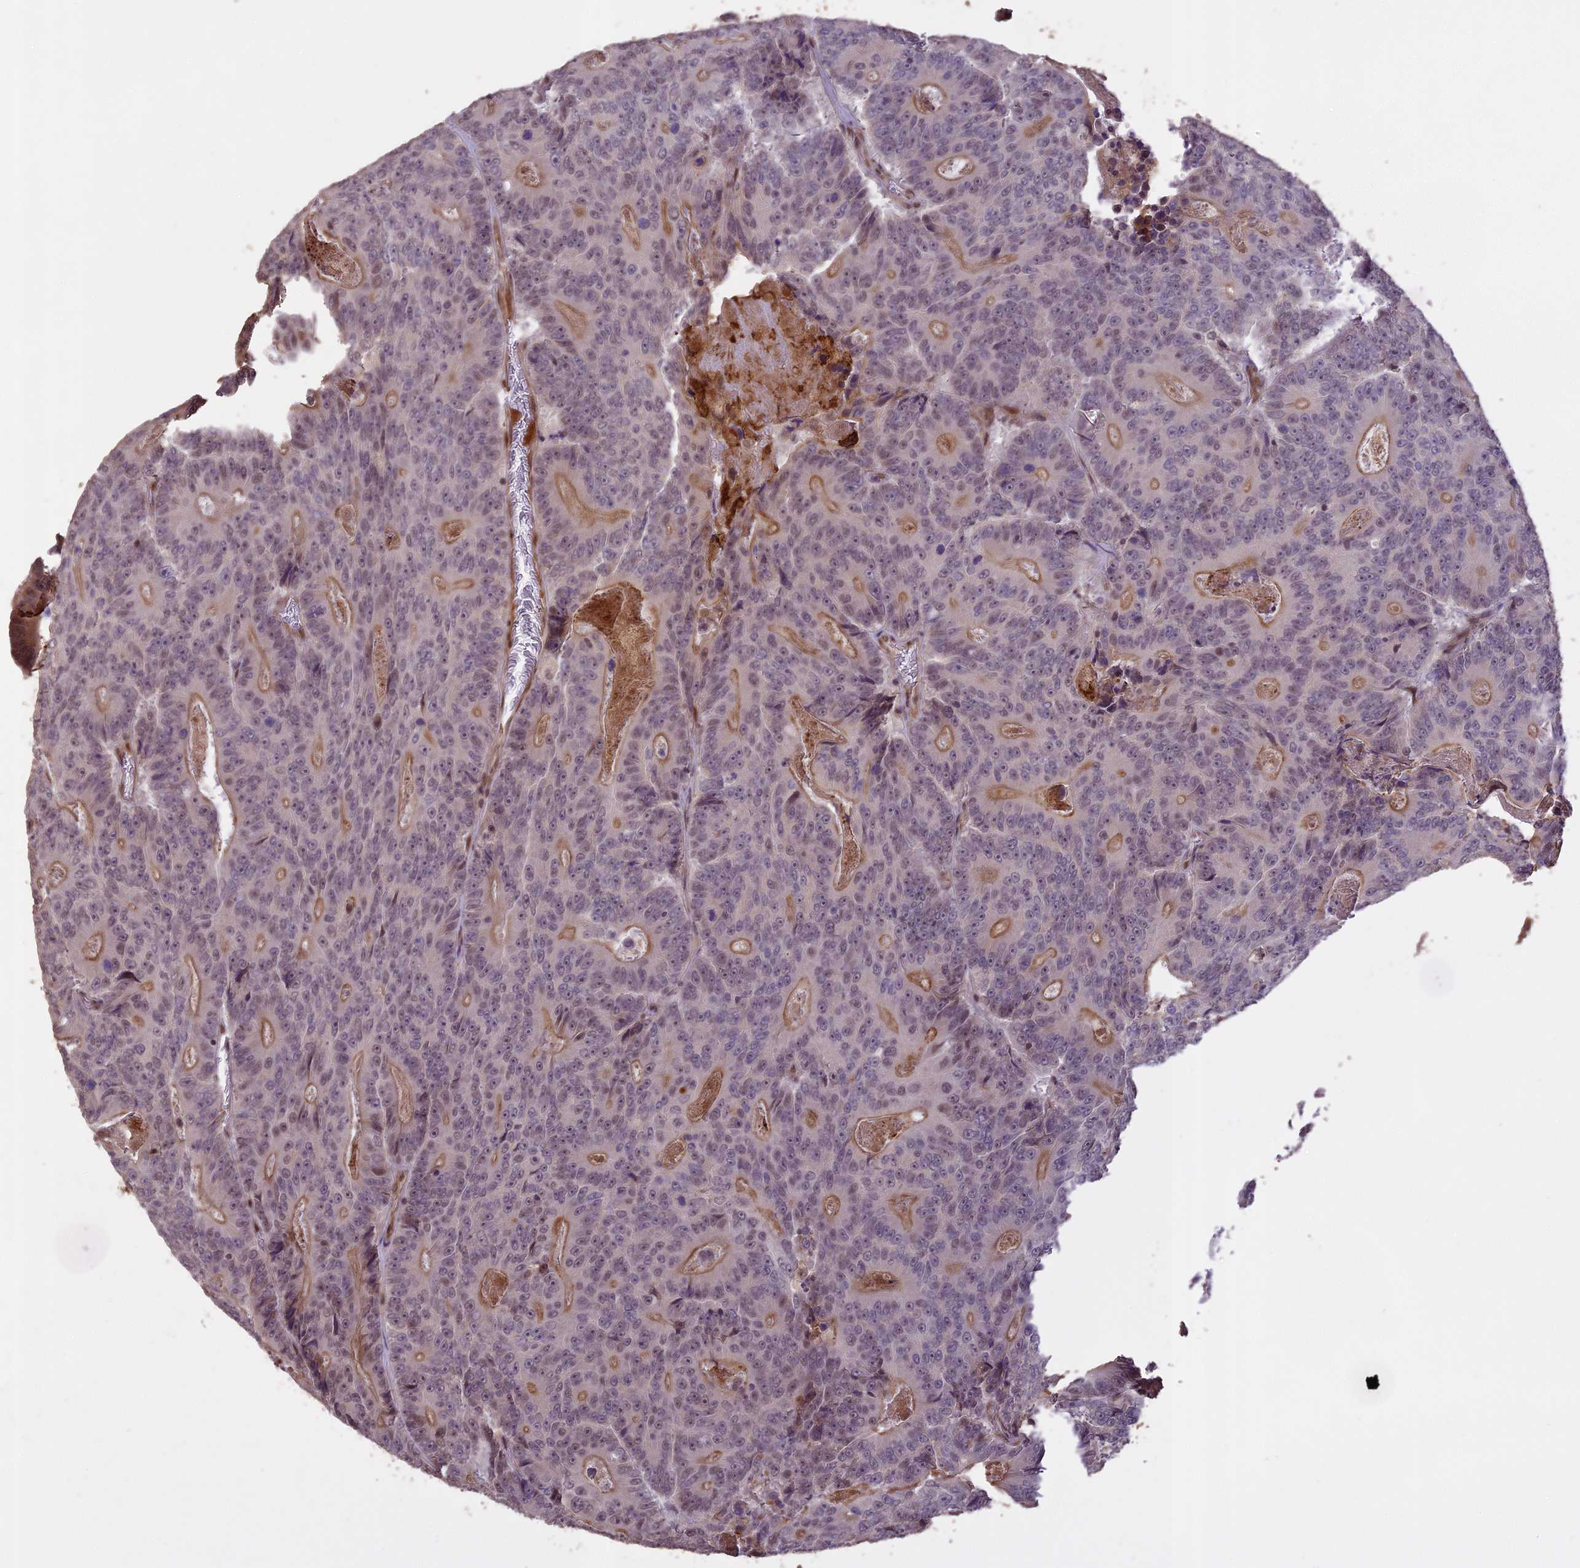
{"staining": {"intensity": "weak", "quantity": "25%-75%", "location": "cytoplasmic/membranous"}, "tissue": "colorectal cancer", "cell_type": "Tumor cells", "image_type": "cancer", "snomed": [{"axis": "morphology", "description": "Adenocarcinoma, NOS"}, {"axis": "topography", "description": "Colon"}], "caption": "This histopathology image demonstrates immunohistochemistry (IHC) staining of colorectal cancer, with low weak cytoplasmic/membranous positivity in about 25%-75% of tumor cells.", "gene": "PRELID2", "patient": {"sex": "male", "age": 83}}